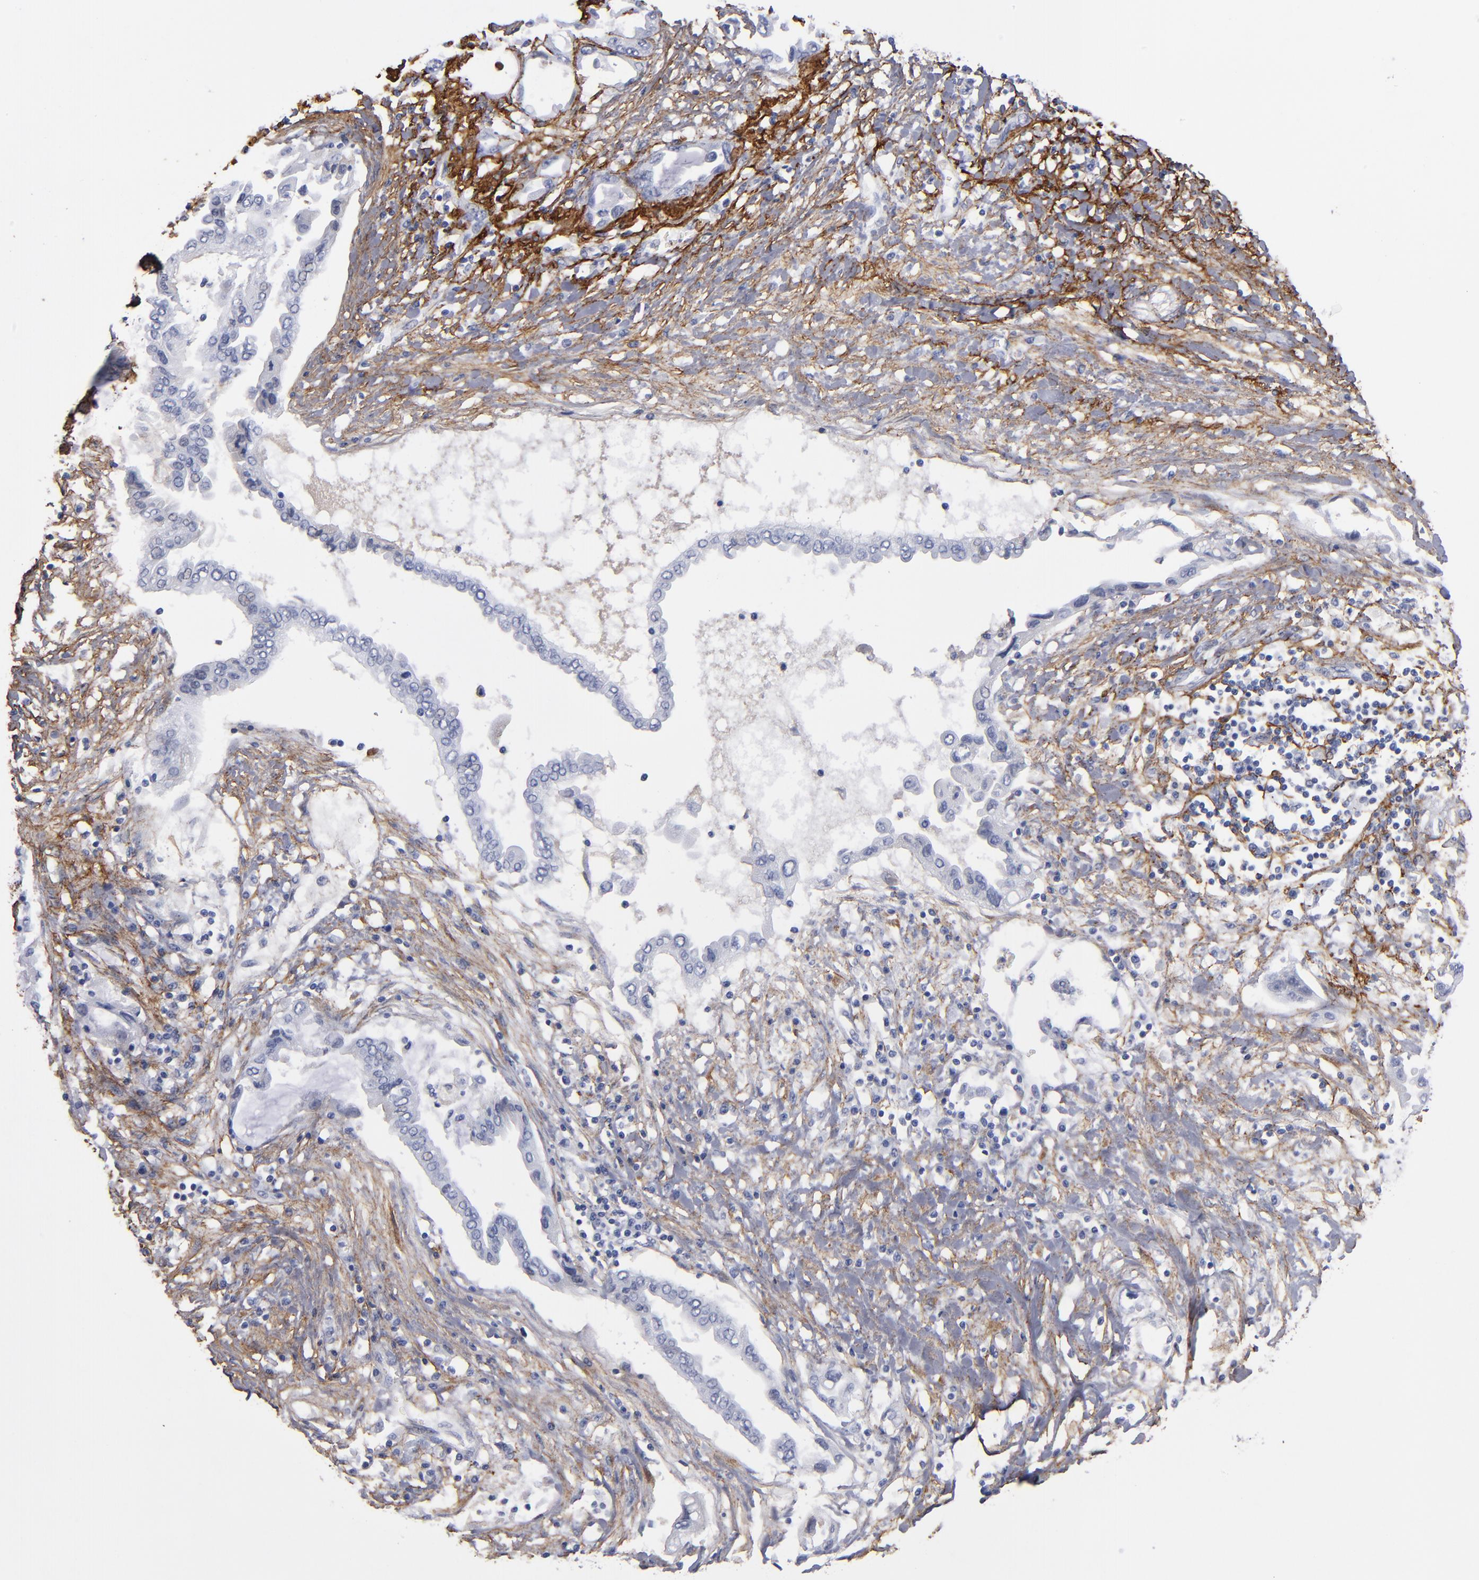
{"staining": {"intensity": "negative", "quantity": "none", "location": "none"}, "tissue": "pancreatic cancer", "cell_type": "Tumor cells", "image_type": "cancer", "snomed": [{"axis": "morphology", "description": "Adenocarcinoma, NOS"}, {"axis": "topography", "description": "Pancreas"}], "caption": "A micrograph of human adenocarcinoma (pancreatic) is negative for staining in tumor cells. (Stains: DAB IHC with hematoxylin counter stain, Microscopy: brightfield microscopy at high magnification).", "gene": "EMILIN1", "patient": {"sex": "female", "age": 57}}